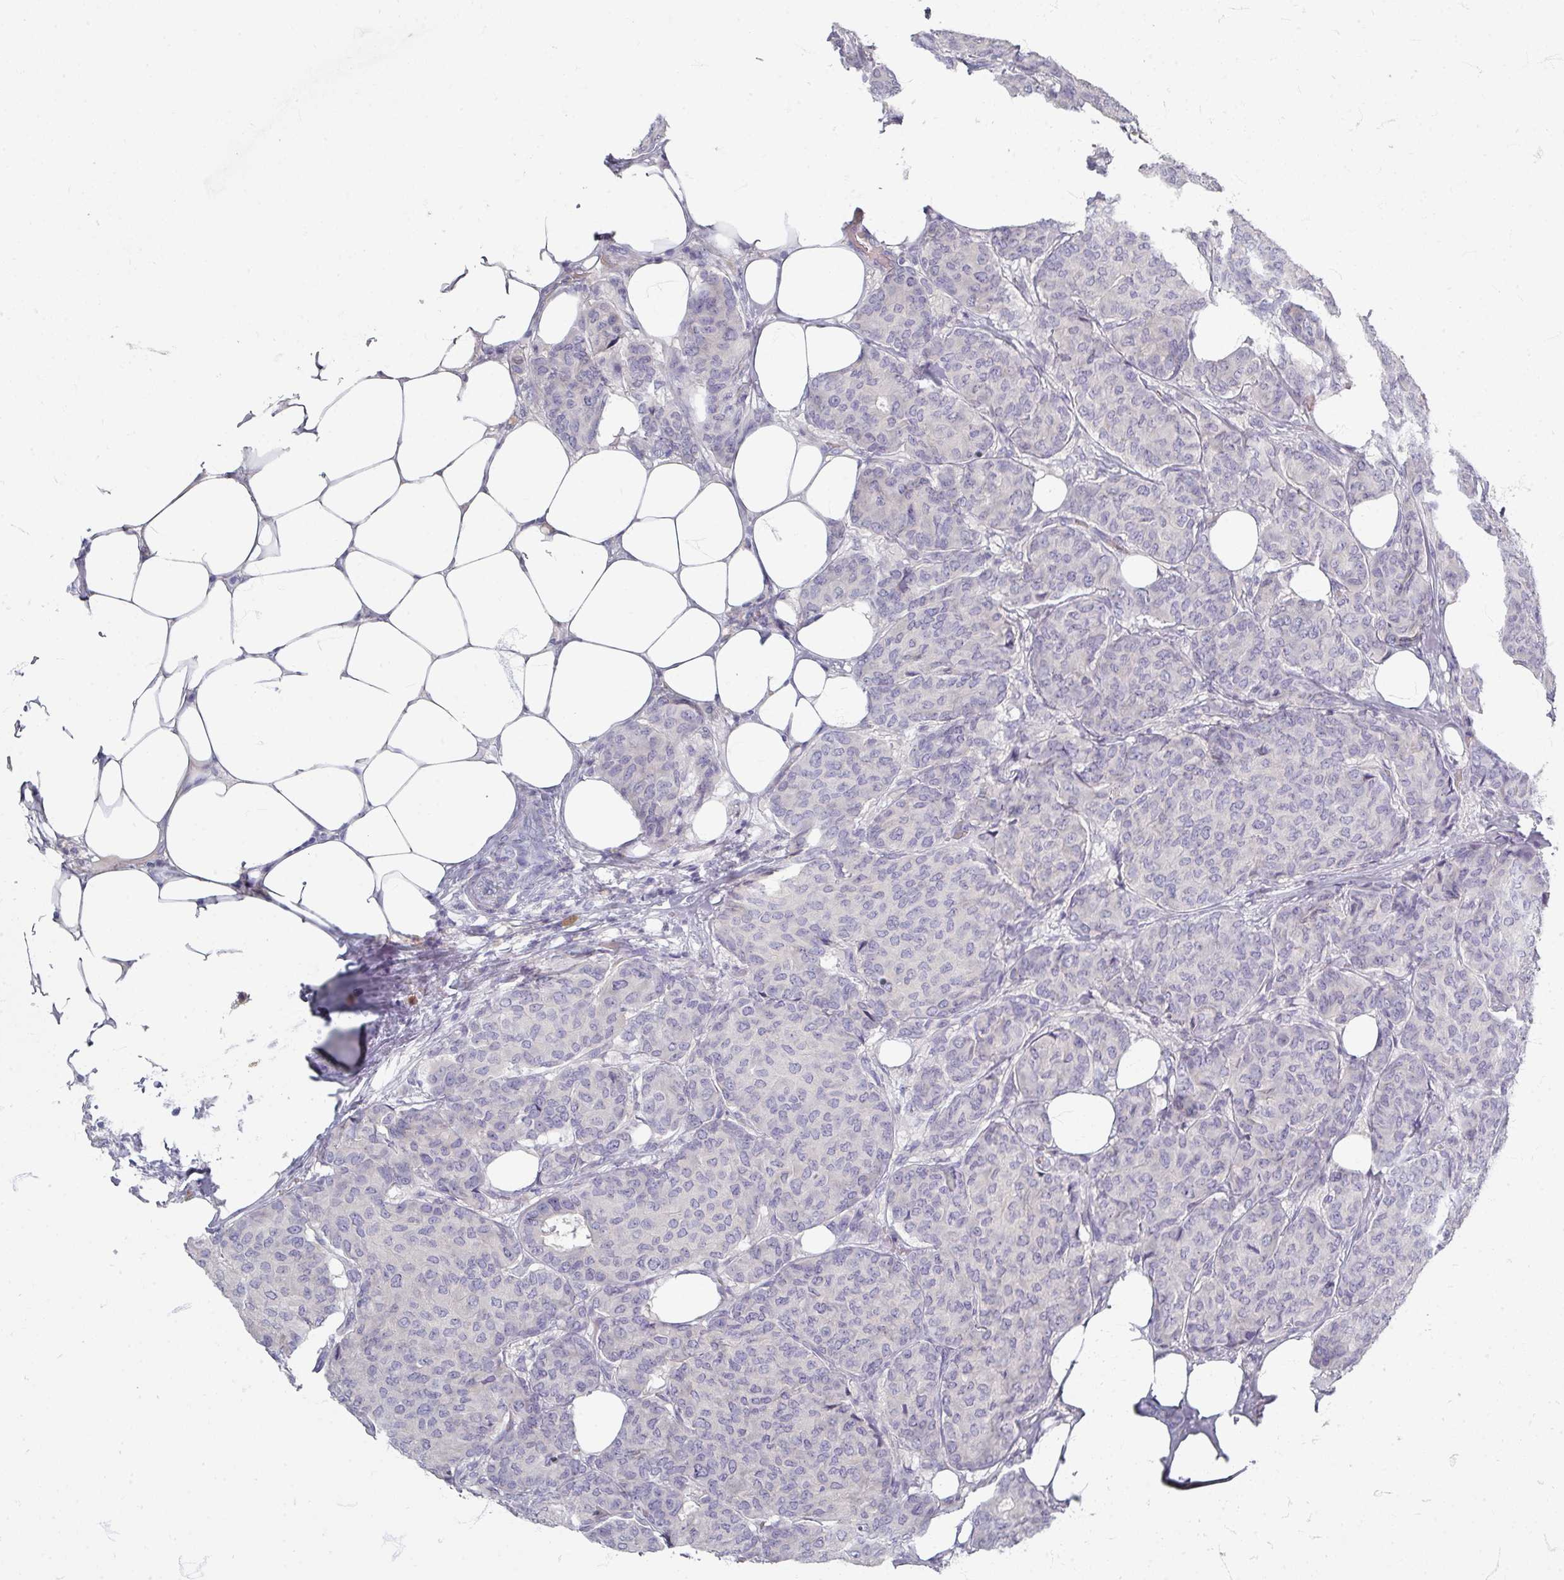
{"staining": {"intensity": "negative", "quantity": "none", "location": "none"}, "tissue": "breast cancer", "cell_type": "Tumor cells", "image_type": "cancer", "snomed": [{"axis": "morphology", "description": "Duct carcinoma"}, {"axis": "topography", "description": "Breast"}], "caption": "A high-resolution histopathology image shows immunohistochemistry (IHC) staining of breast intraductal carcinoma, which exhibits no significant staining in tumor cells.", "gene": "ZNF878", "patient": {"sex": "female", "age": 75}}